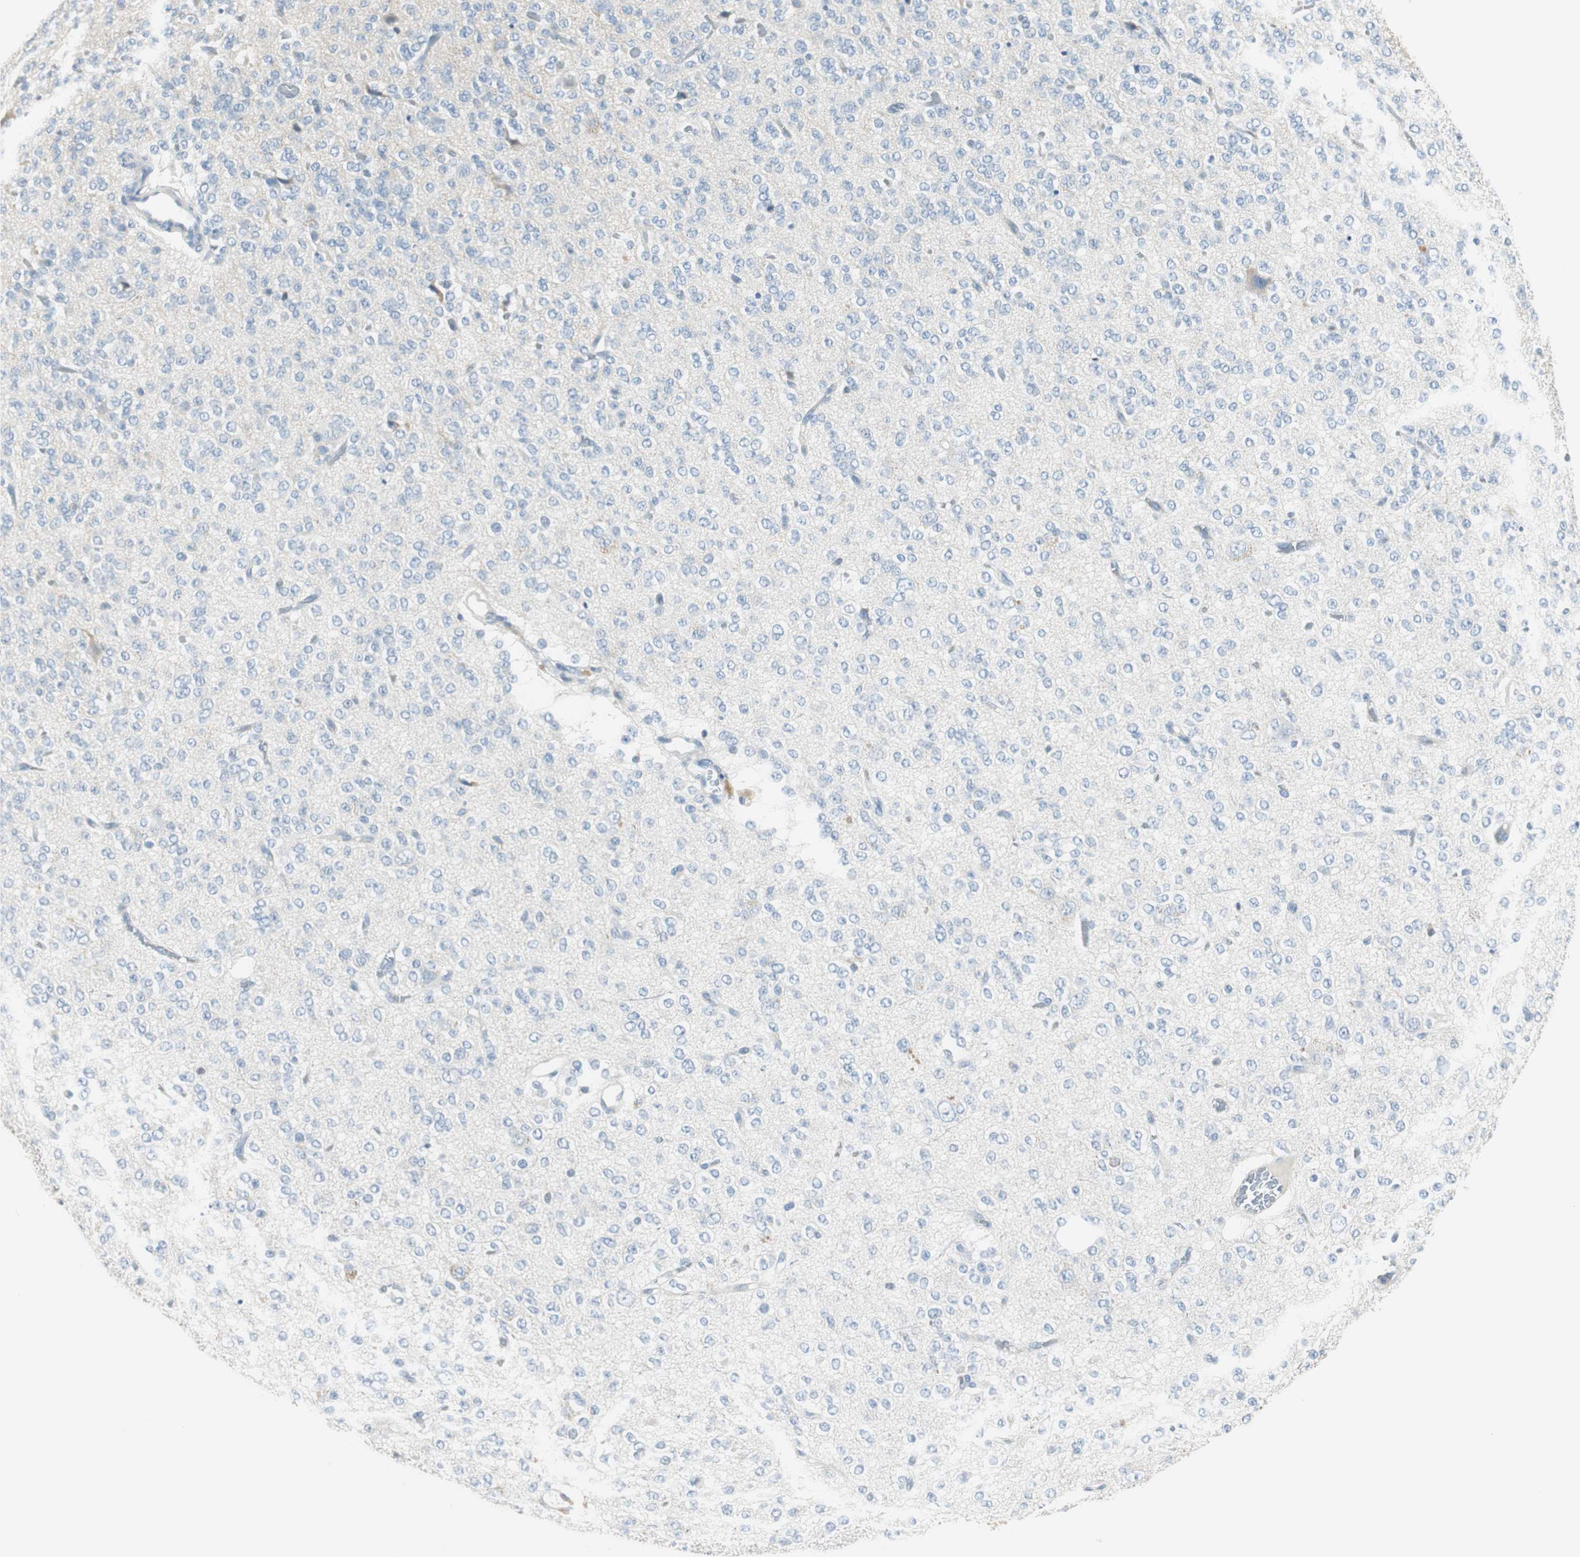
{"staining": {"intensity": "negative", "quantity": "none", "location": "none"}, "tissue": "glioma", "cell_type": "Tumor cells", "image_type": "cancer", "snomed": [{"axis": "morphology", "description": "Glioma, malignant, Low grade"}, {"axis": "topography", "description": "Brain"}], "caption": "An IHC photomicrograph of malignant low-grade glioma is shown. There is no staining in tumor cells of malignant low-grade glioma.", "gene": "MSTO1", "patient": {"sex": "male", "age": 38}}